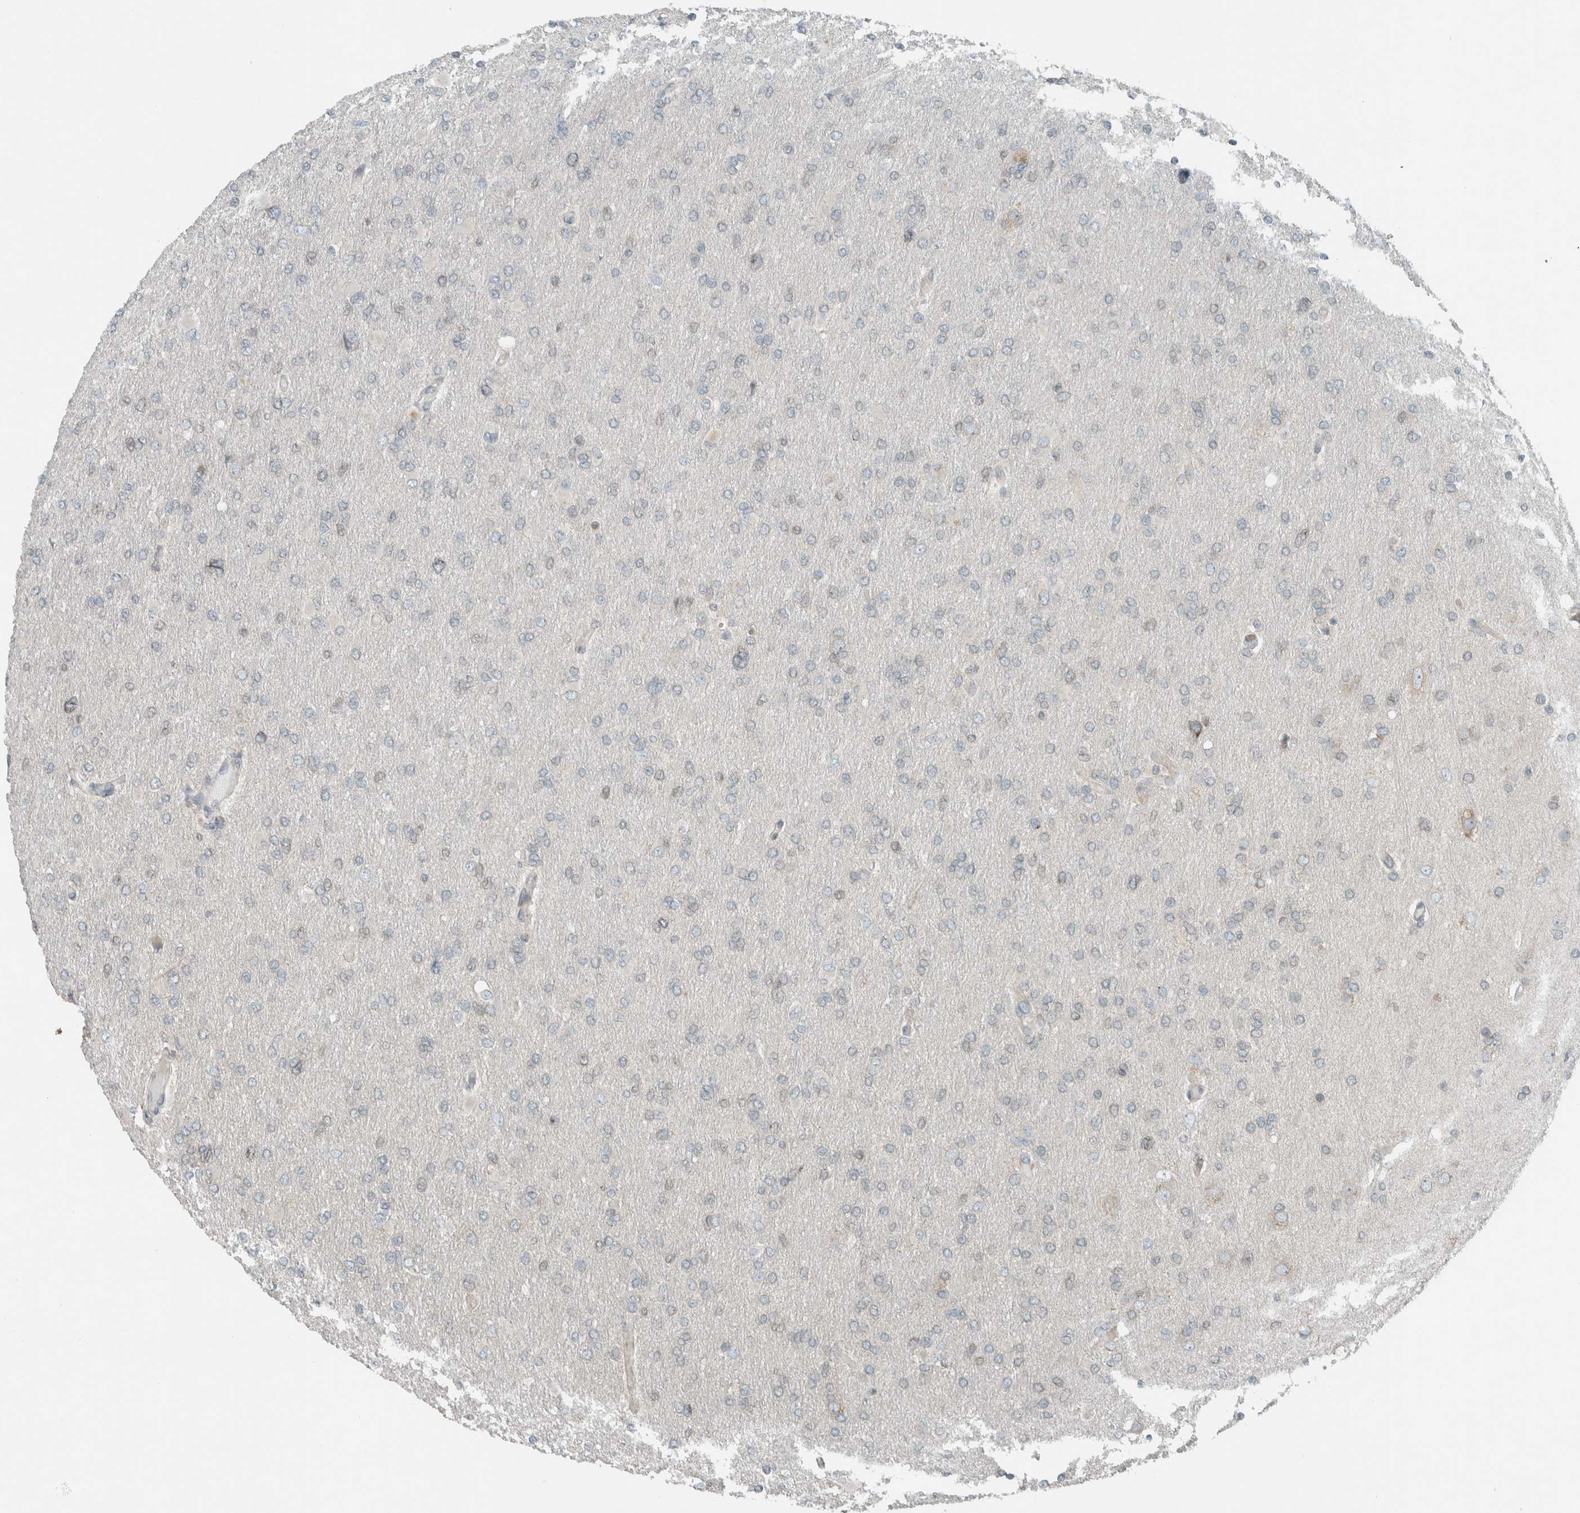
{"staining": {"intensity": "negative", "quantity": "none", "location": "none"}, "tissue": "glioma", "cell_type": "Tumor cells", "image_type": "cancer", "snomed": [{"axis": "morphology", "description": "Glioma, malignant, High grade"}, {"axis": "topography", "description": "Cerebral cortex"}], "caption": "High-grade glioma (malignant) was stained to show a protein in brown. There is no significant positivity in tumor cells. (DAB immunohistochemistry (IHC), high magnification).", "gene": "SEL1L", "patient": {"sex": "female", "age": 36}}